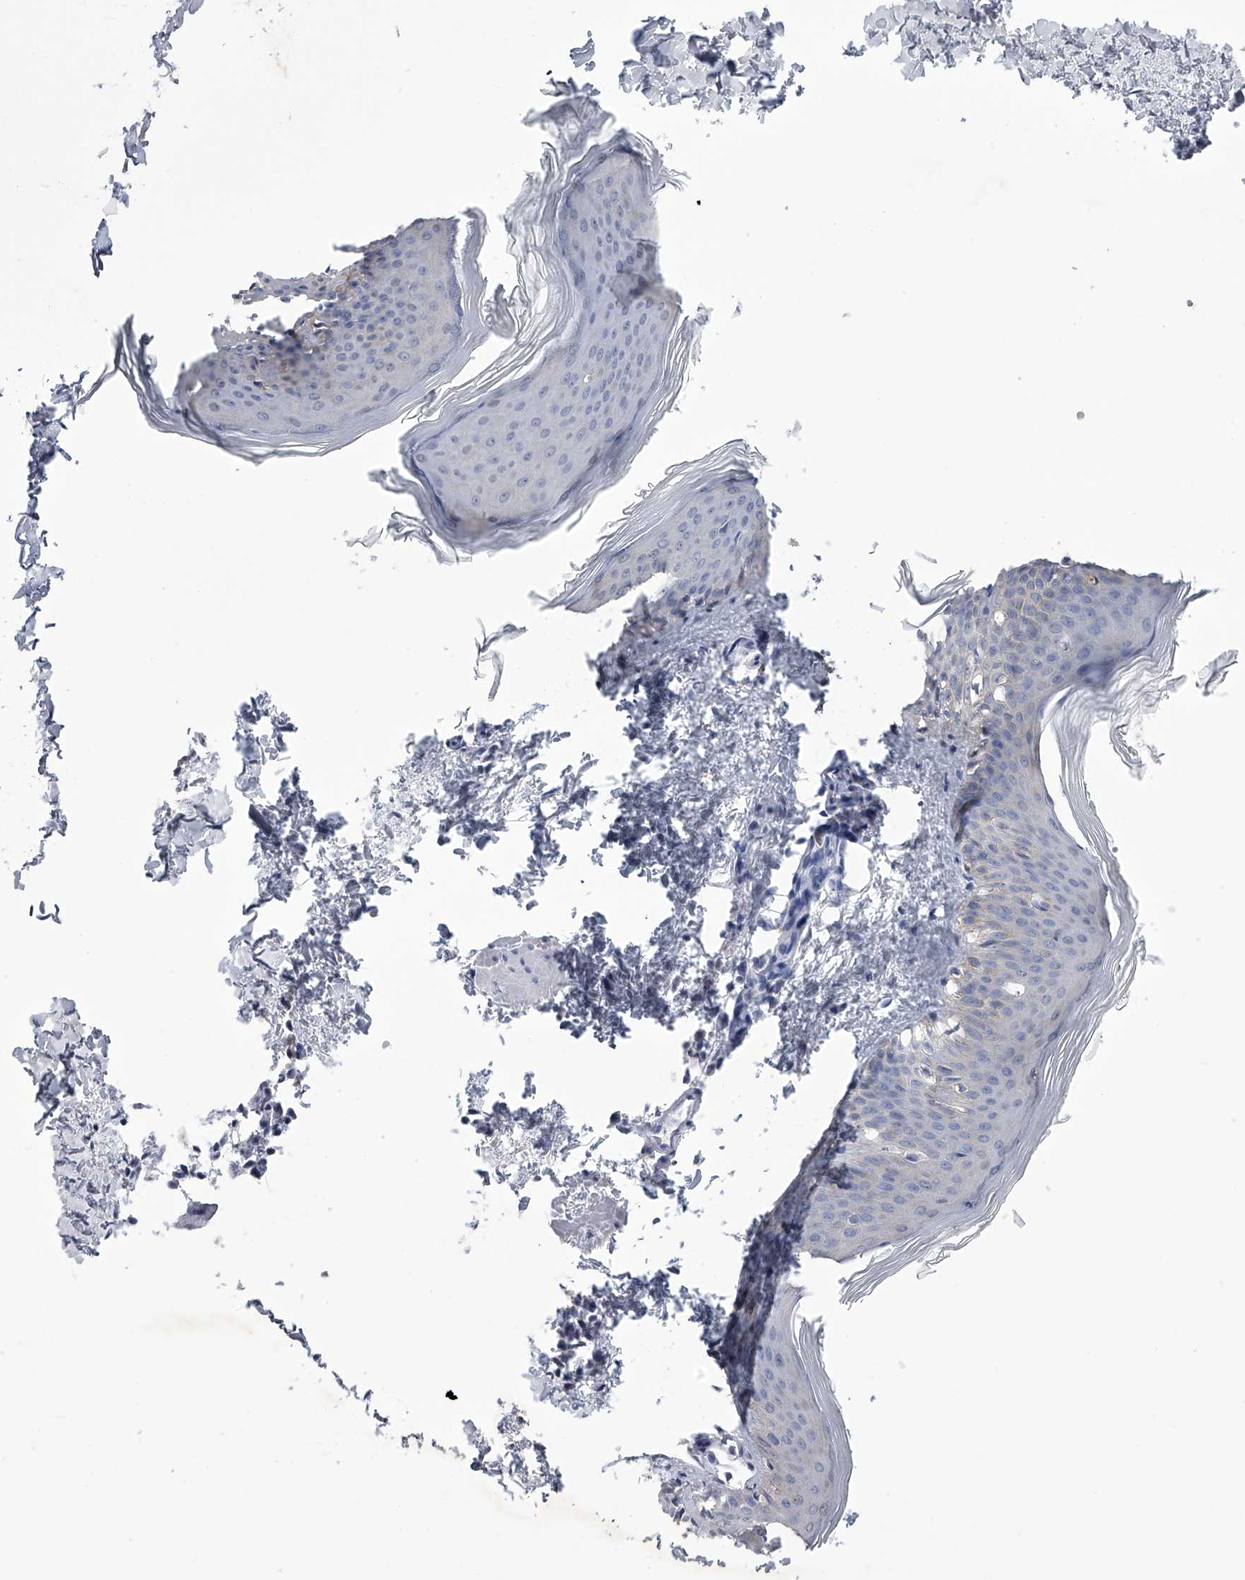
{"staining": {"intensity": "negative", "quantity": "none", "location": "none"}, "tissue": "skin", "cell_type": "Fibroblasts", "image_type": "normal", "snomed": [{"axis": "morphology", "description": "Normal tissue, NOS"}, {"axis": "topography", "description": "Skin"}], "caption": "The histopathology image shows no staining of fibroblasts in benign skin.", "gene": "TASP1", "patient": {"sex": "female", "age": 27}}